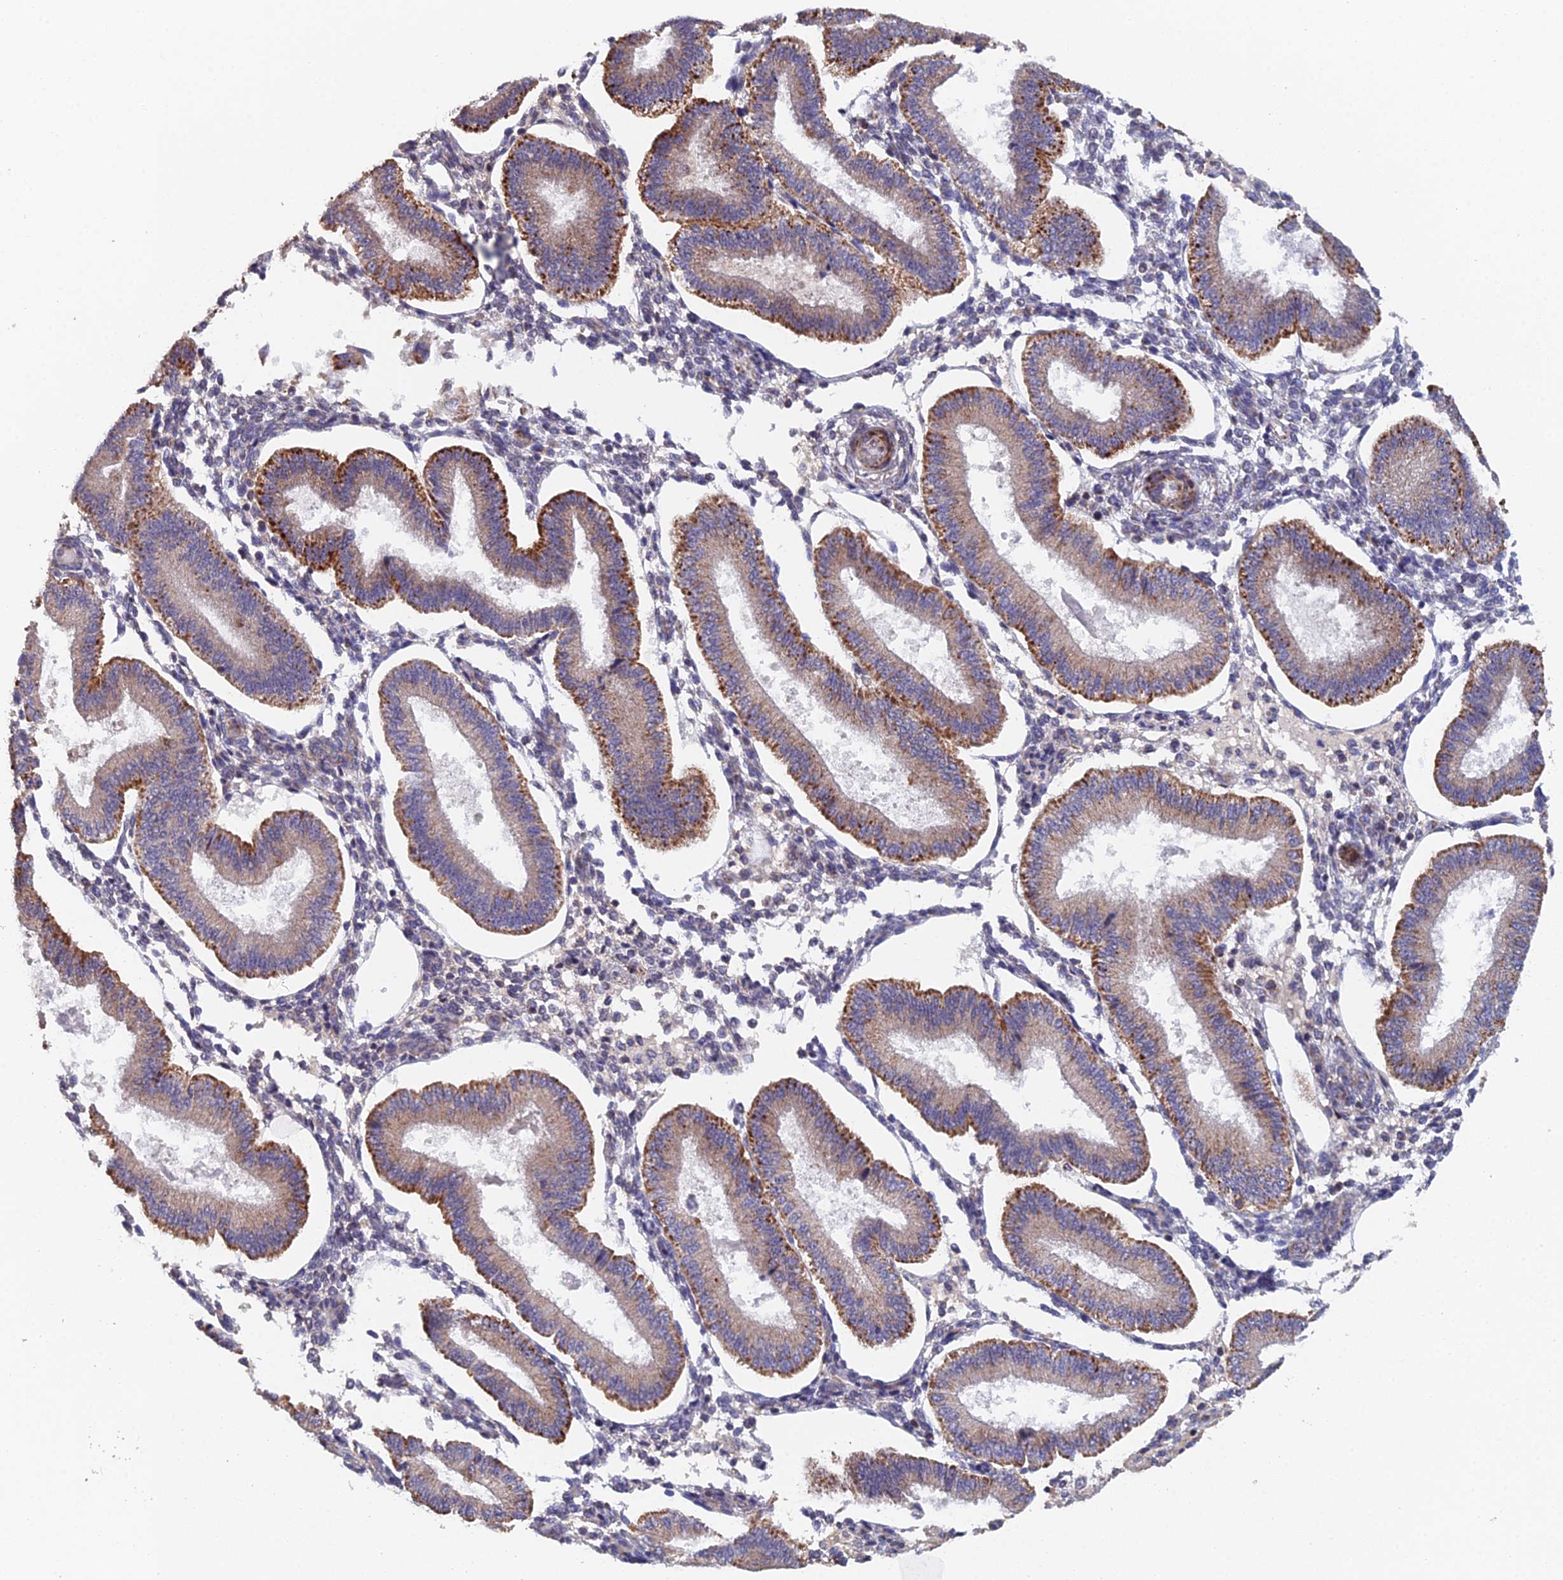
{"staining": {"intensity": "weak", "quantity": "<25%", "location": "cytoplasmic/membranous"}, "tissue": "endometrium", "cell_type": "Cells in endometrial stroma", "image_type": "normal", "snomed": [{"axis": "morphology", "description": "Normal tissue, NOS"}, {"axis": "topography", "description": "Endometrium"}], "caption": "The image reveals no significant staining in cells in endometrial stroma of endometrium.", "gene": "ECSIT", "patient": {"sex": "female", "age": 39}}